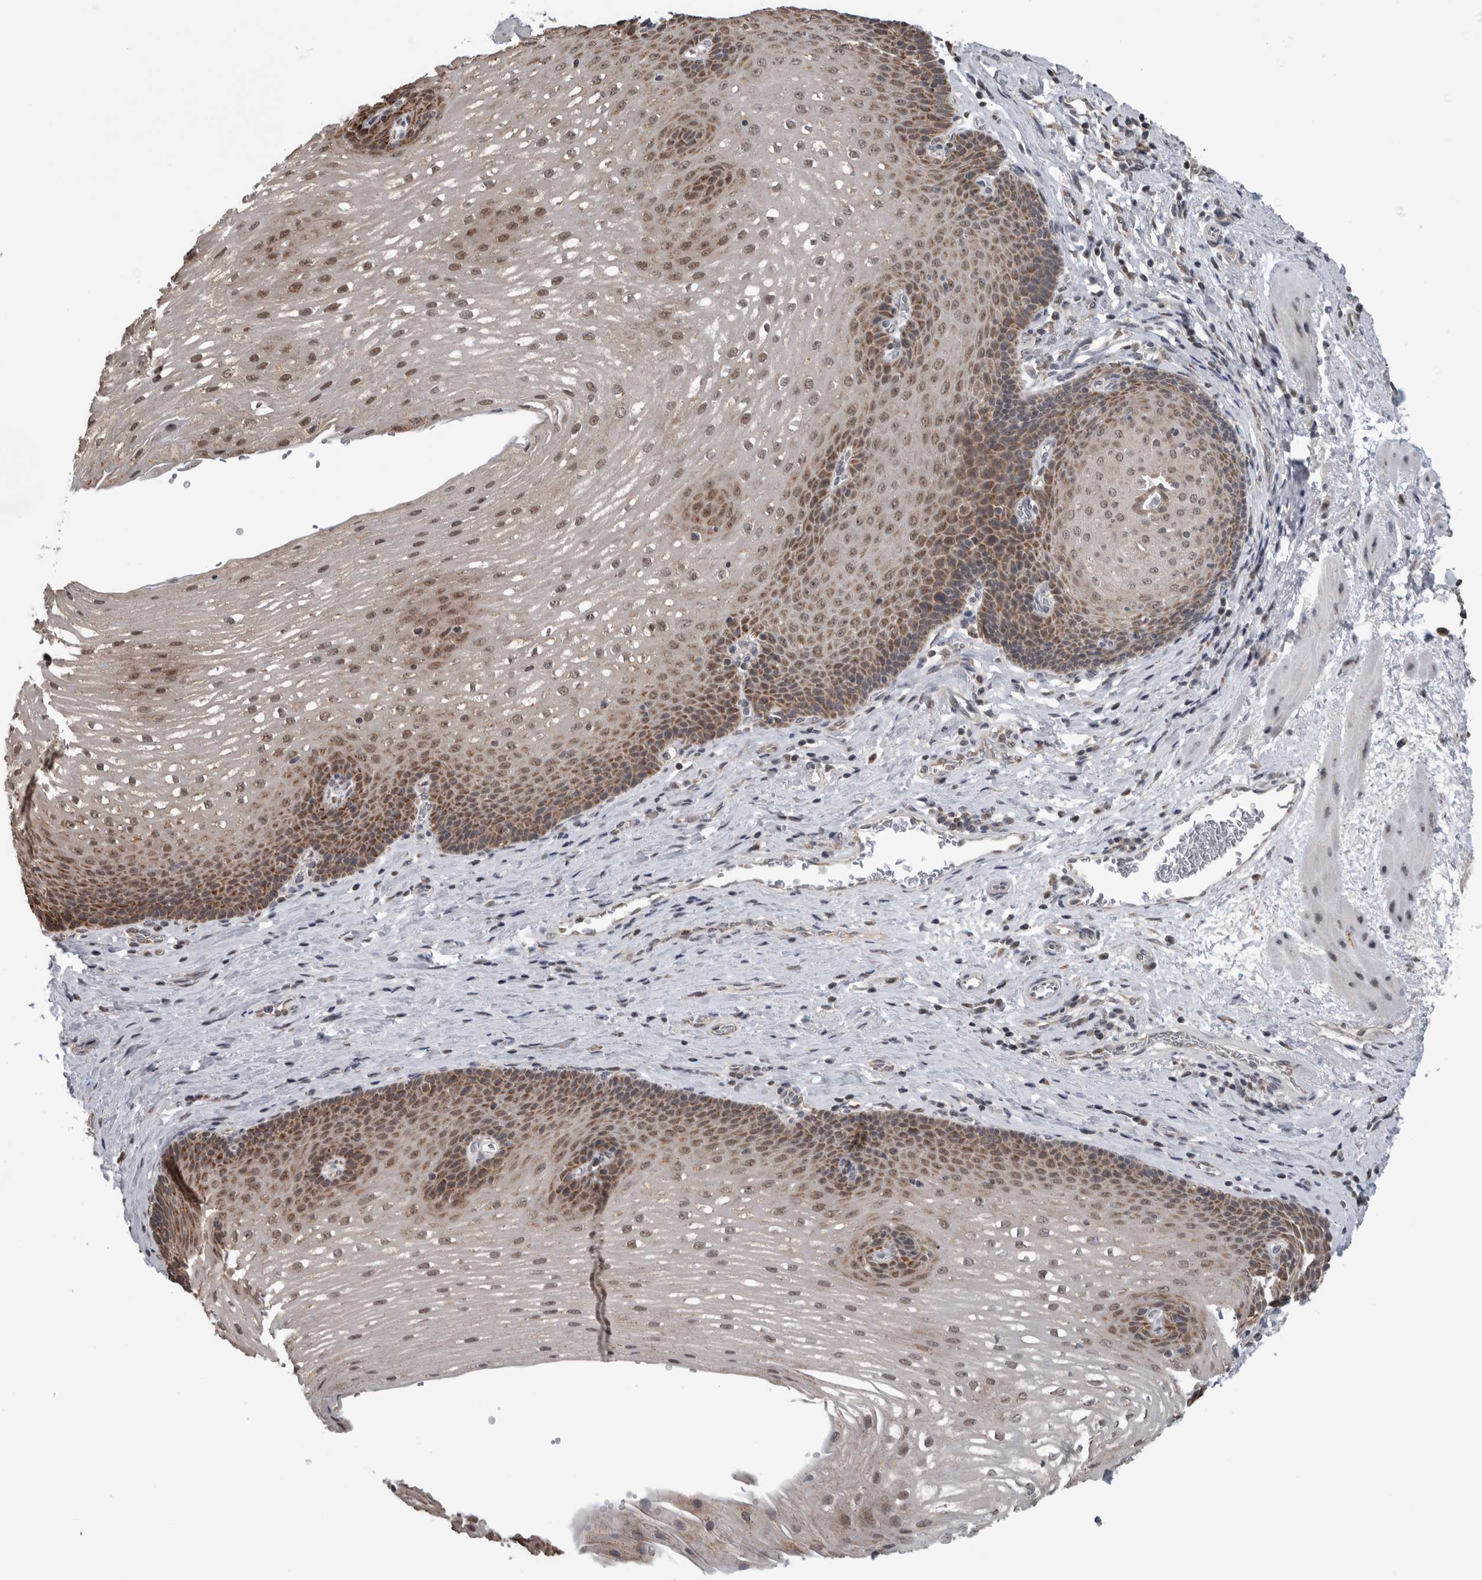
{"staining": {"intensity": "moderate", "quantity": "25%-75%", "location": "cytoplasmic/membranous,nuclear"}, "tissue": "esophagus", "cell_type": "Squamous epithelial cells", "image_type": "normal", "snomed": [{"axis": "morphology", "description": "Normal tissue, NOS"}, {"axis": "topography", "description": "Esophagus"}], "caption": "Immunohistochemical staining of unremarkable esophagus exhibits medium levels of moderate cytoplasmic/membranous,nuclear expression in approximately 25%-75% of squamous epithelial cells.", "gene": "OR2K2", "patient": {"sex": "male", "age": 48}}